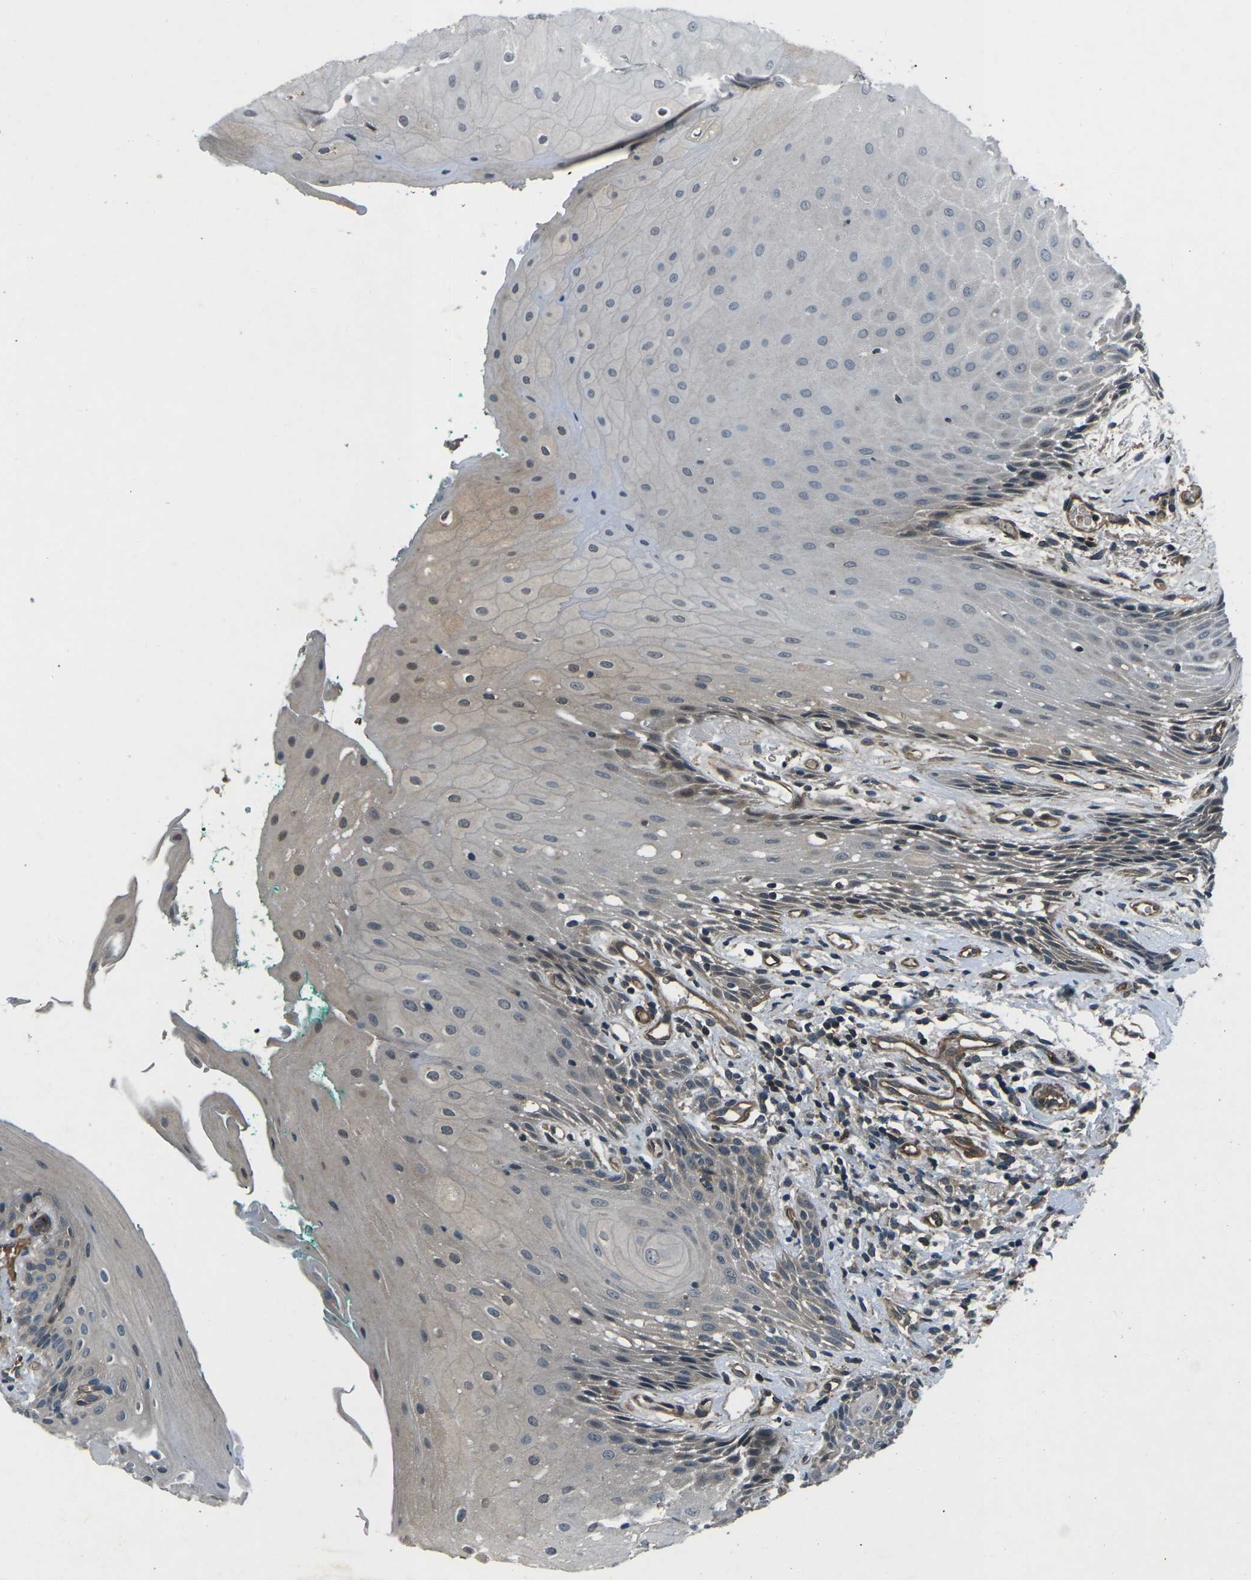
{"staining": {"intensity": "weak", "quantity": "25%-75%", "location": "cytoplasmic/membranous"}, "tissue": "oral mucosa", "cell_type": "Squamous epithelial cells", "image_type": "normal", "snomed": [{"axis": "morphology", "description": "Normal tissue, NOS"}, {"axis": "morphology", "description": "Squamous cell carcinoma, NOS"}, {"axis": "topography", "description": "Oral tissue"}, {"axis": "topography", "description": "Salivary gland"}, {"axis": "topography", "description": "Head-Neck"}], "caption": "DAB (3,3'-diaminobenzidine) immunohistochemical staining of benign human oral mucosa displays weak cytoplasmic/membranous protein positivity in approximately 25%-75% of squamous epithelial cells. (Brightfield microscopy of DAB IHC at high magnification).", "gene": "AFAP1", "patient": {"sex": "female", "age": 62}}